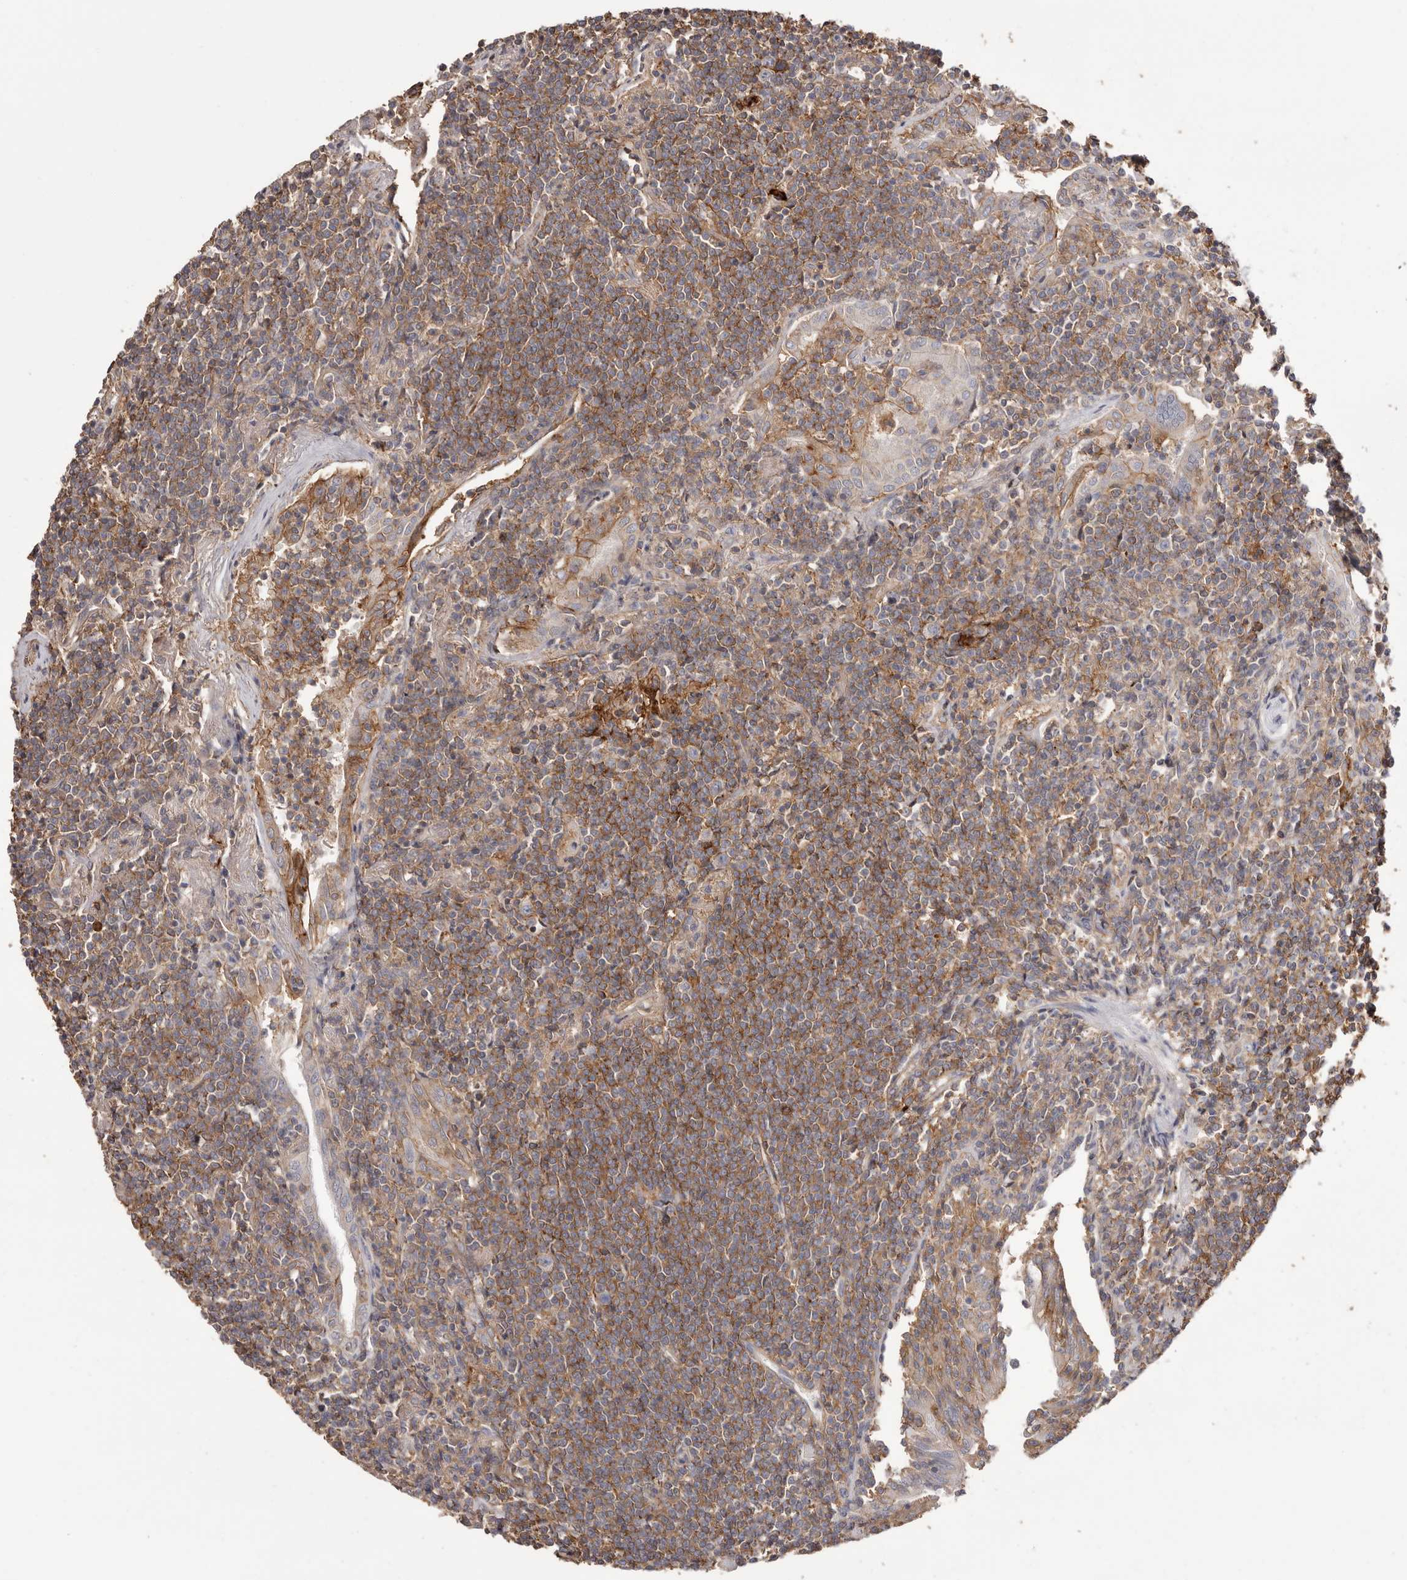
{"staining": {"intensity": "moderate", "quantity": ">75%", "location": "cytoplasmic/membranous"}, "tissue": "lymphoma", "cell_type": "Tumor cells", "image_type": "cancer", "snomed": [{"axis": "morphology", "description": "Malignant lymphoma, non-Hodgkin's type, Low grade"}, {"axis": "topography", "description": "Lung"}], "caption": "Tumor cells display moderate cytoplasmic/membranous positivity in approximately >75% of cells in lymphoma.", "gene": "MMACHC", "patient": {"sex": "female", "age": 71}}